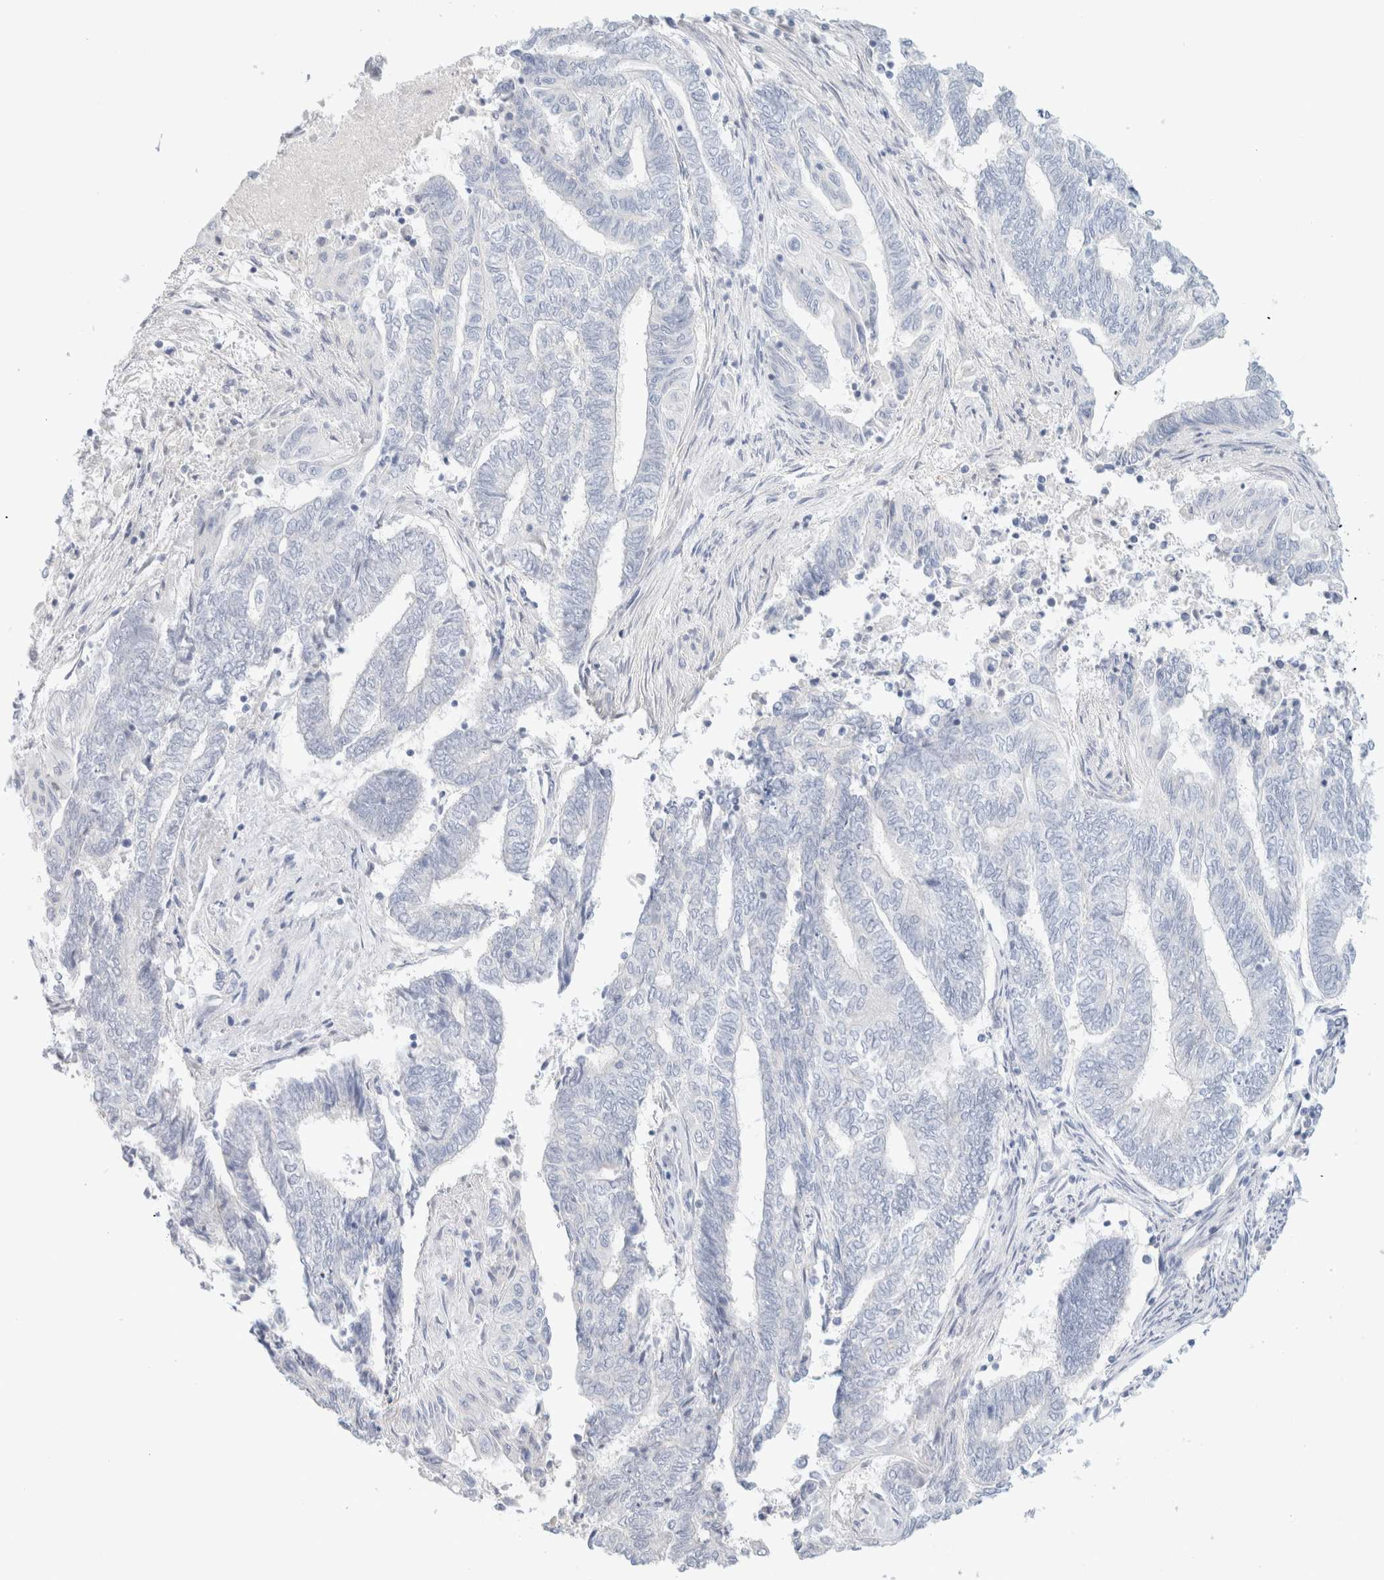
{"staining": {"intensity": "negative", "quantity": "none", "location": "none"}, "tissue": "endometrial cancer", "cell_type": "Tumor cells", "image_type": "cancer", "snomed": [{"axis": "morphology", "description": "Adenocarcinoma, NOS"}, {"axis": "topography", "description": "Uterus"}, {"axis": "topography", "description": "Endometrium"}], "caption": "Immunohistochemistry of endometrial cancer (adenocarcinoma) demonstrates no staining in tumor cells. (DAB immunohistochemistry (IHC), high magnification).", "gene": "CPQ", "patient": {"sex": "female", "age": 70}}